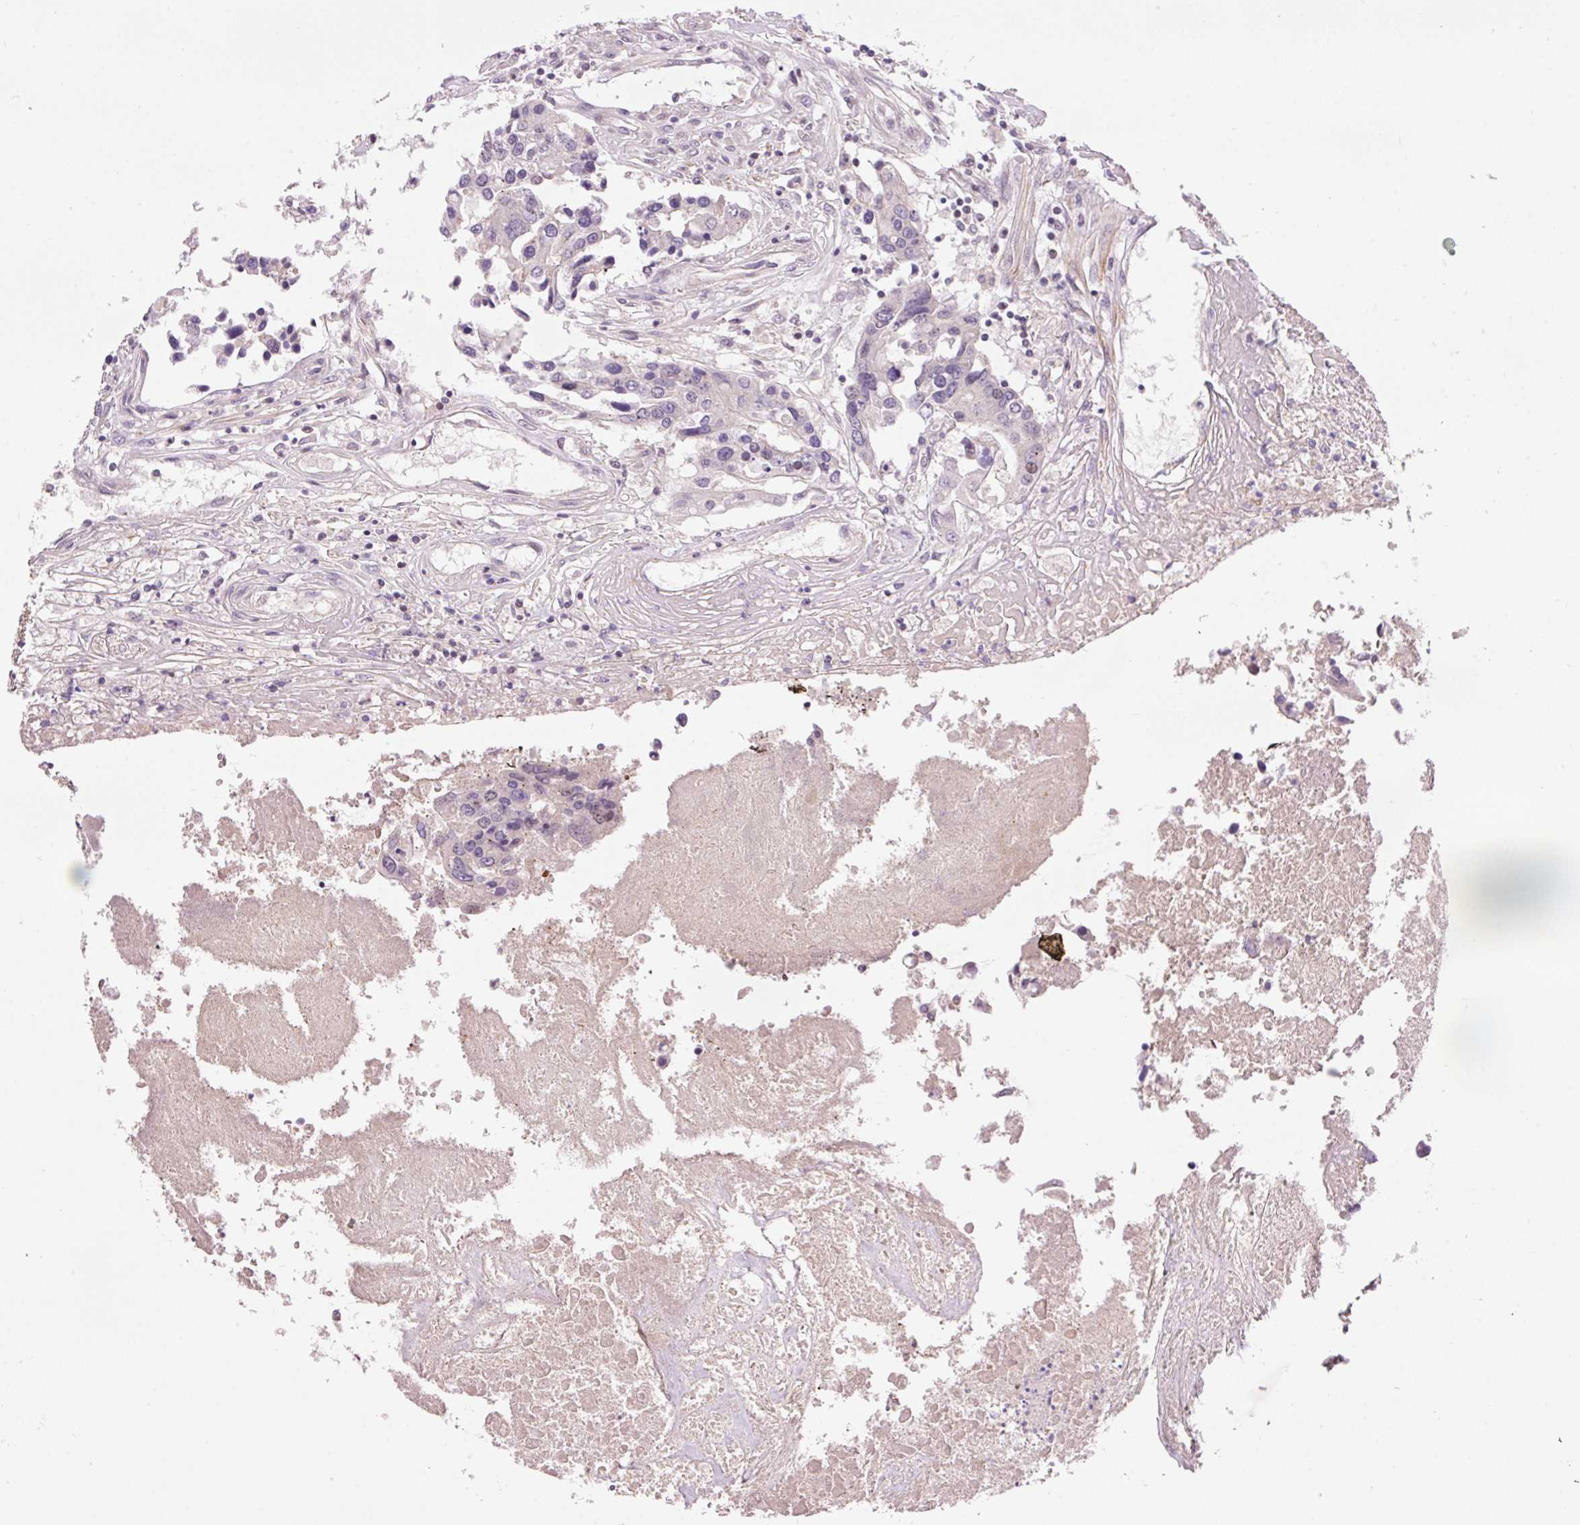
{"staining": {"intensity": "weak", "quantity": "<25%", "location": "nuclear"}, "tissue": "colorectal cancer", "cell_type": "Tumor cells", "image_type": "cancer", "snomed": [{"axis": "morphology", "description": "Adenocarcinoma, NOS"}, {"axis": "topography", "description": "Colon"}], "caption": "An image of human adenocarcinoma (colorectal) is negative for staining in tumor cells.", "gene": "HNF1A", "patient": {"sex": "male", "age": 77}}